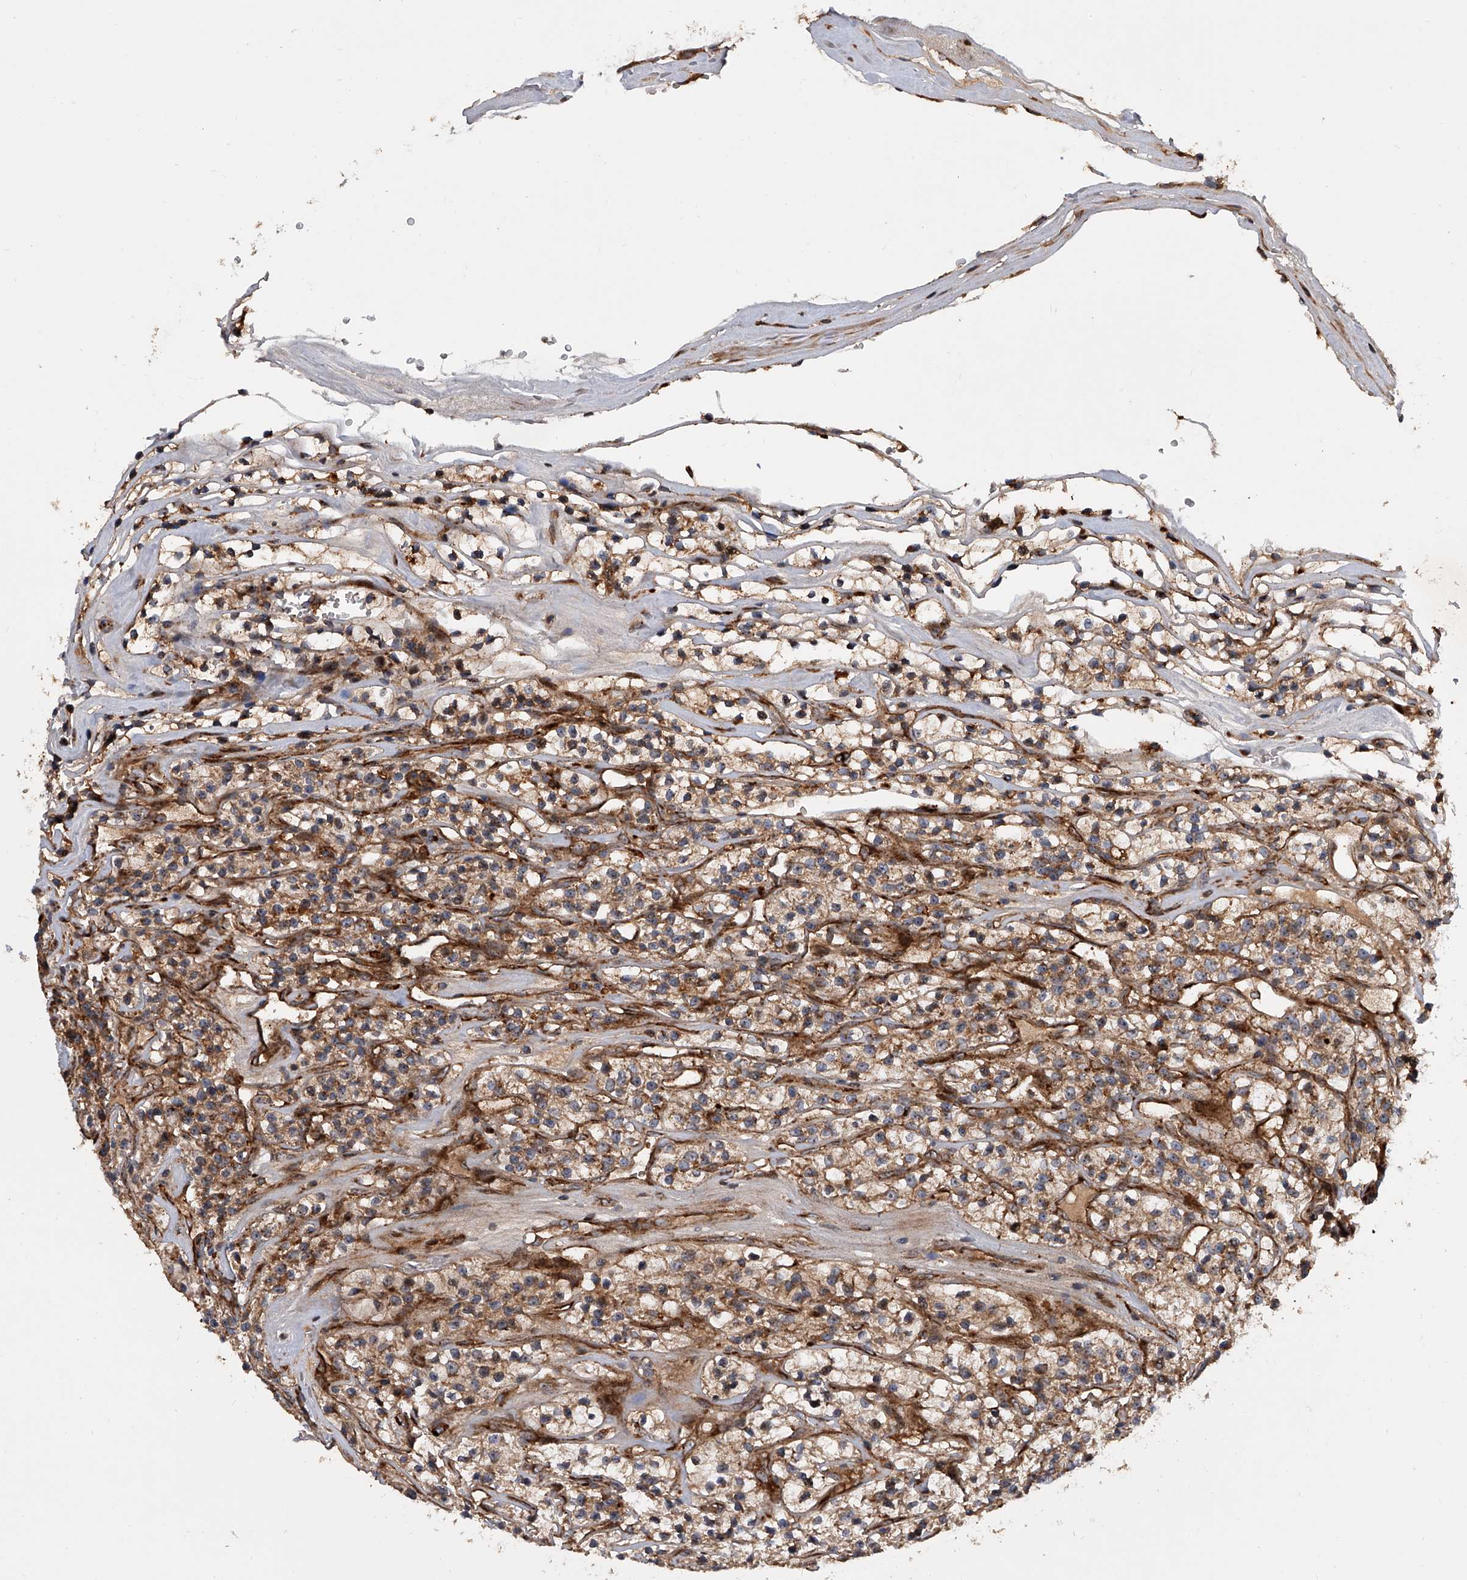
{"staining": {"intensity": "moderate", "quantity": ">75%", "location": "cytoplasmic/membranous"}, "tissue": "renal cancer", "cell_type": "Tumor cells", "image_type": "cancer", "snomed": [{"axis": "morphology", "description": "Adenocarcinoma, NOS"}, {"axis": "topography", "description": "Kidney"}], "caption": "The photomicrograph demonstrates immunohistochemical staining of adenocarcinoma (renal). There is moderate cytoplasmic/membranous expression is present in about >75% of tumor cells. The staining was performed using DAB to visualize the protein expression in brown, while the nuclei were stained in blue with hematoxylin (Magnification: 20x).", "gene": "USP47", "patient": {"sex": "female", "age": 57}}